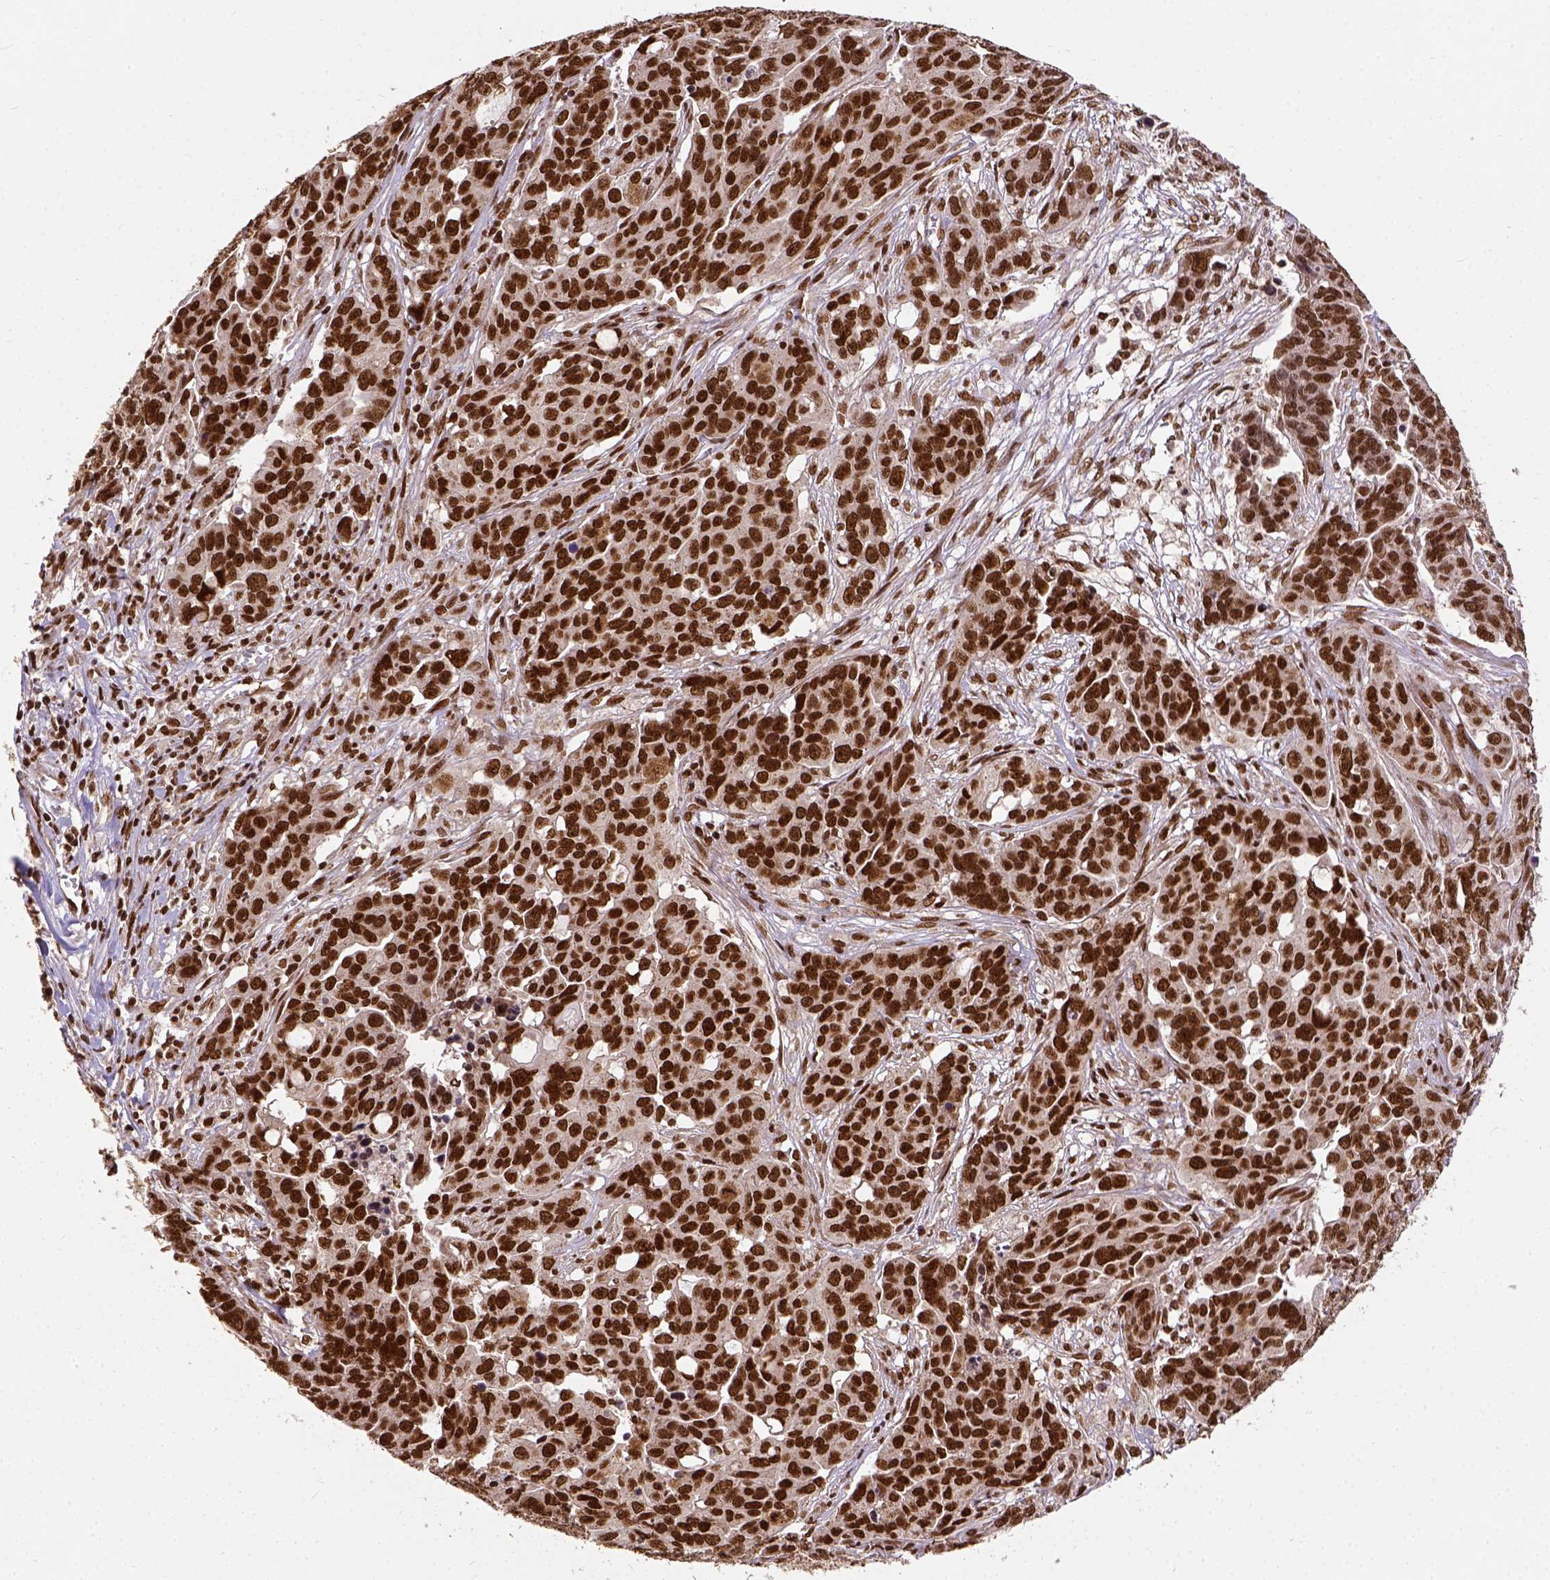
{"staining": {"intensity": "strong", "quantity": ">75%", "location": "nuclear"}, "tissue": "ovarian cancer", "cell_type": "Tumor cells", "image_type": "cancer", "snomed": [{"axis": "morphology", "description": "Carcinoma, endometroid"}, {"axis": "topography", "description": "Ovary"}], "caption": "Immunohistochemical staining of ovarian cancer exhibits strong nuclear protein positivity in about >75% of tumor cells.", "gene": "NACC1", "patient": {"sex": "female", "age": 78}}